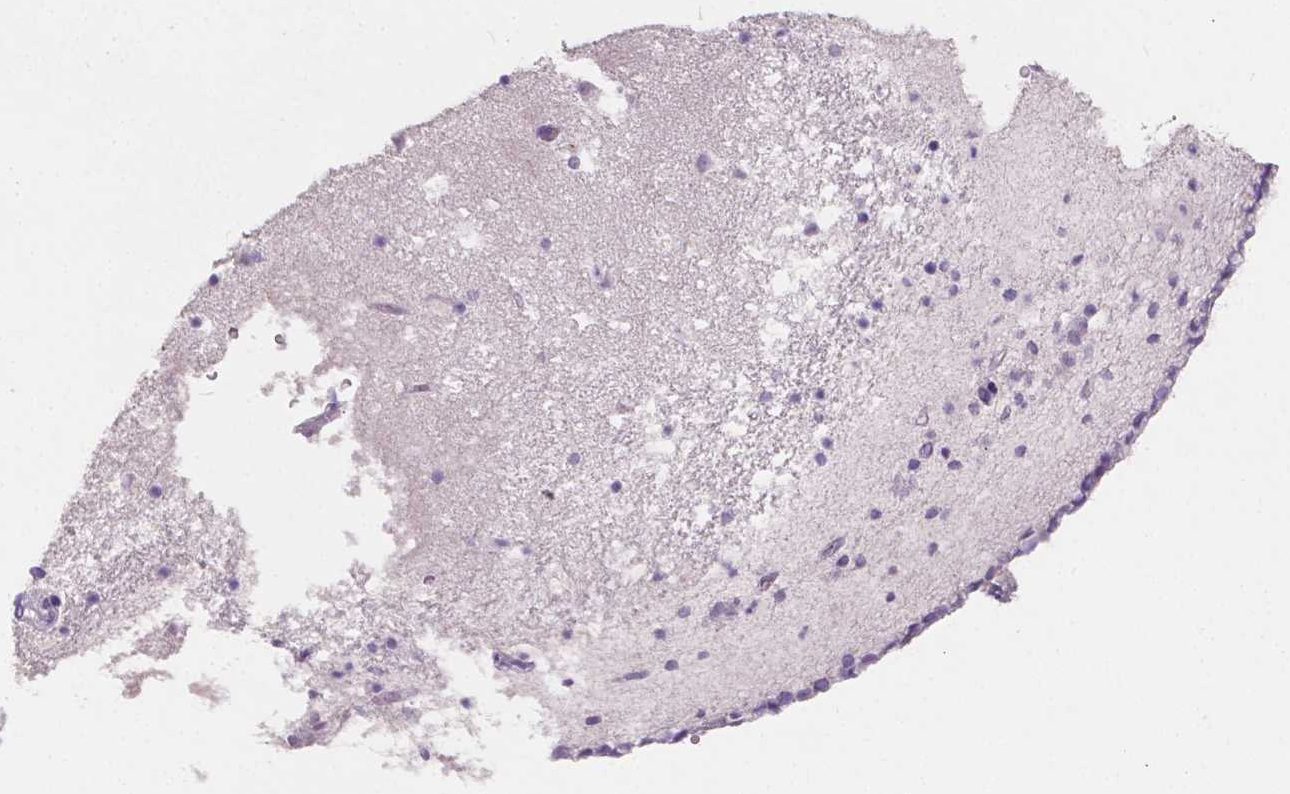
{"staining": {"intensity": "negative", "quantity": "none", "location": "none"}, "tissue": "caudate", "cell_type": "Glial cells", "image_type": "normal", "snomed": [{"axis": "morphology", "description": "Normal tissue, NOS"}, {"axis": "topography", "description": "Lateral ventricle wall"}], "caption": "Protein analysis of normal caudate shows no significant staining in glial cells.", "gene": "TNNI2", "patient": {"sex": "female", "age": 42}}